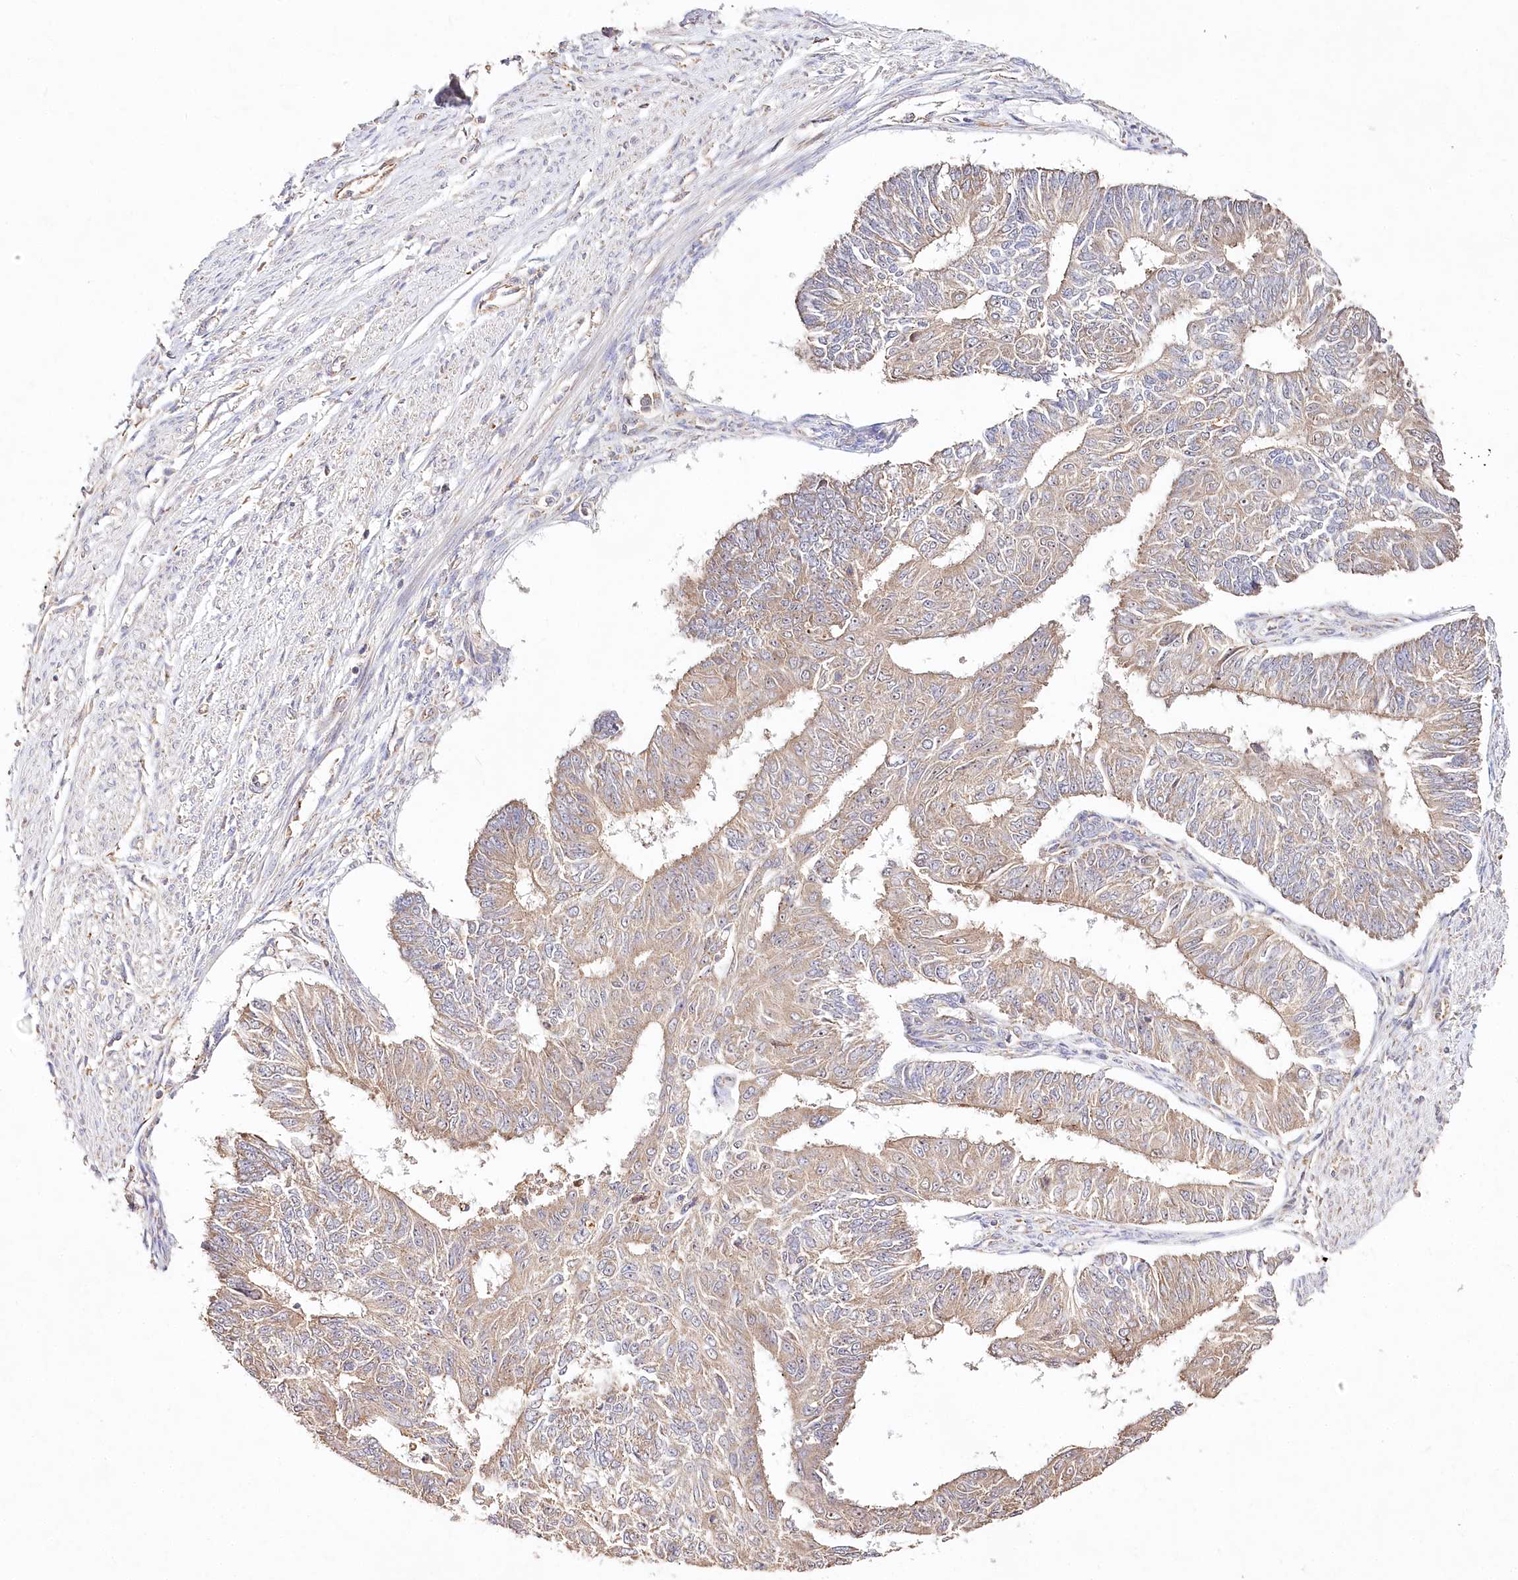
{"staining": {"intensity": "weak", "quantity": ">75%", "location": "cytoplasmic/membranous"}, "tissue": "endometrial cancer", "cell_type": "Tumor cells", "image_type": "cancer", "snomed": [{"axis": "morphology", "description": "Adenocarcinoma, NOS"}, {"axis": "topography", "description": "Endometrium"}], "caption": "An image of human endometrial cancer (adenocarcinoma) stained for a protein reveals weak cytoplasmic/membranous brown staining in tumor cells.", "gene": "DMXL1", "patient": {"sex": "female", "age": 32}}